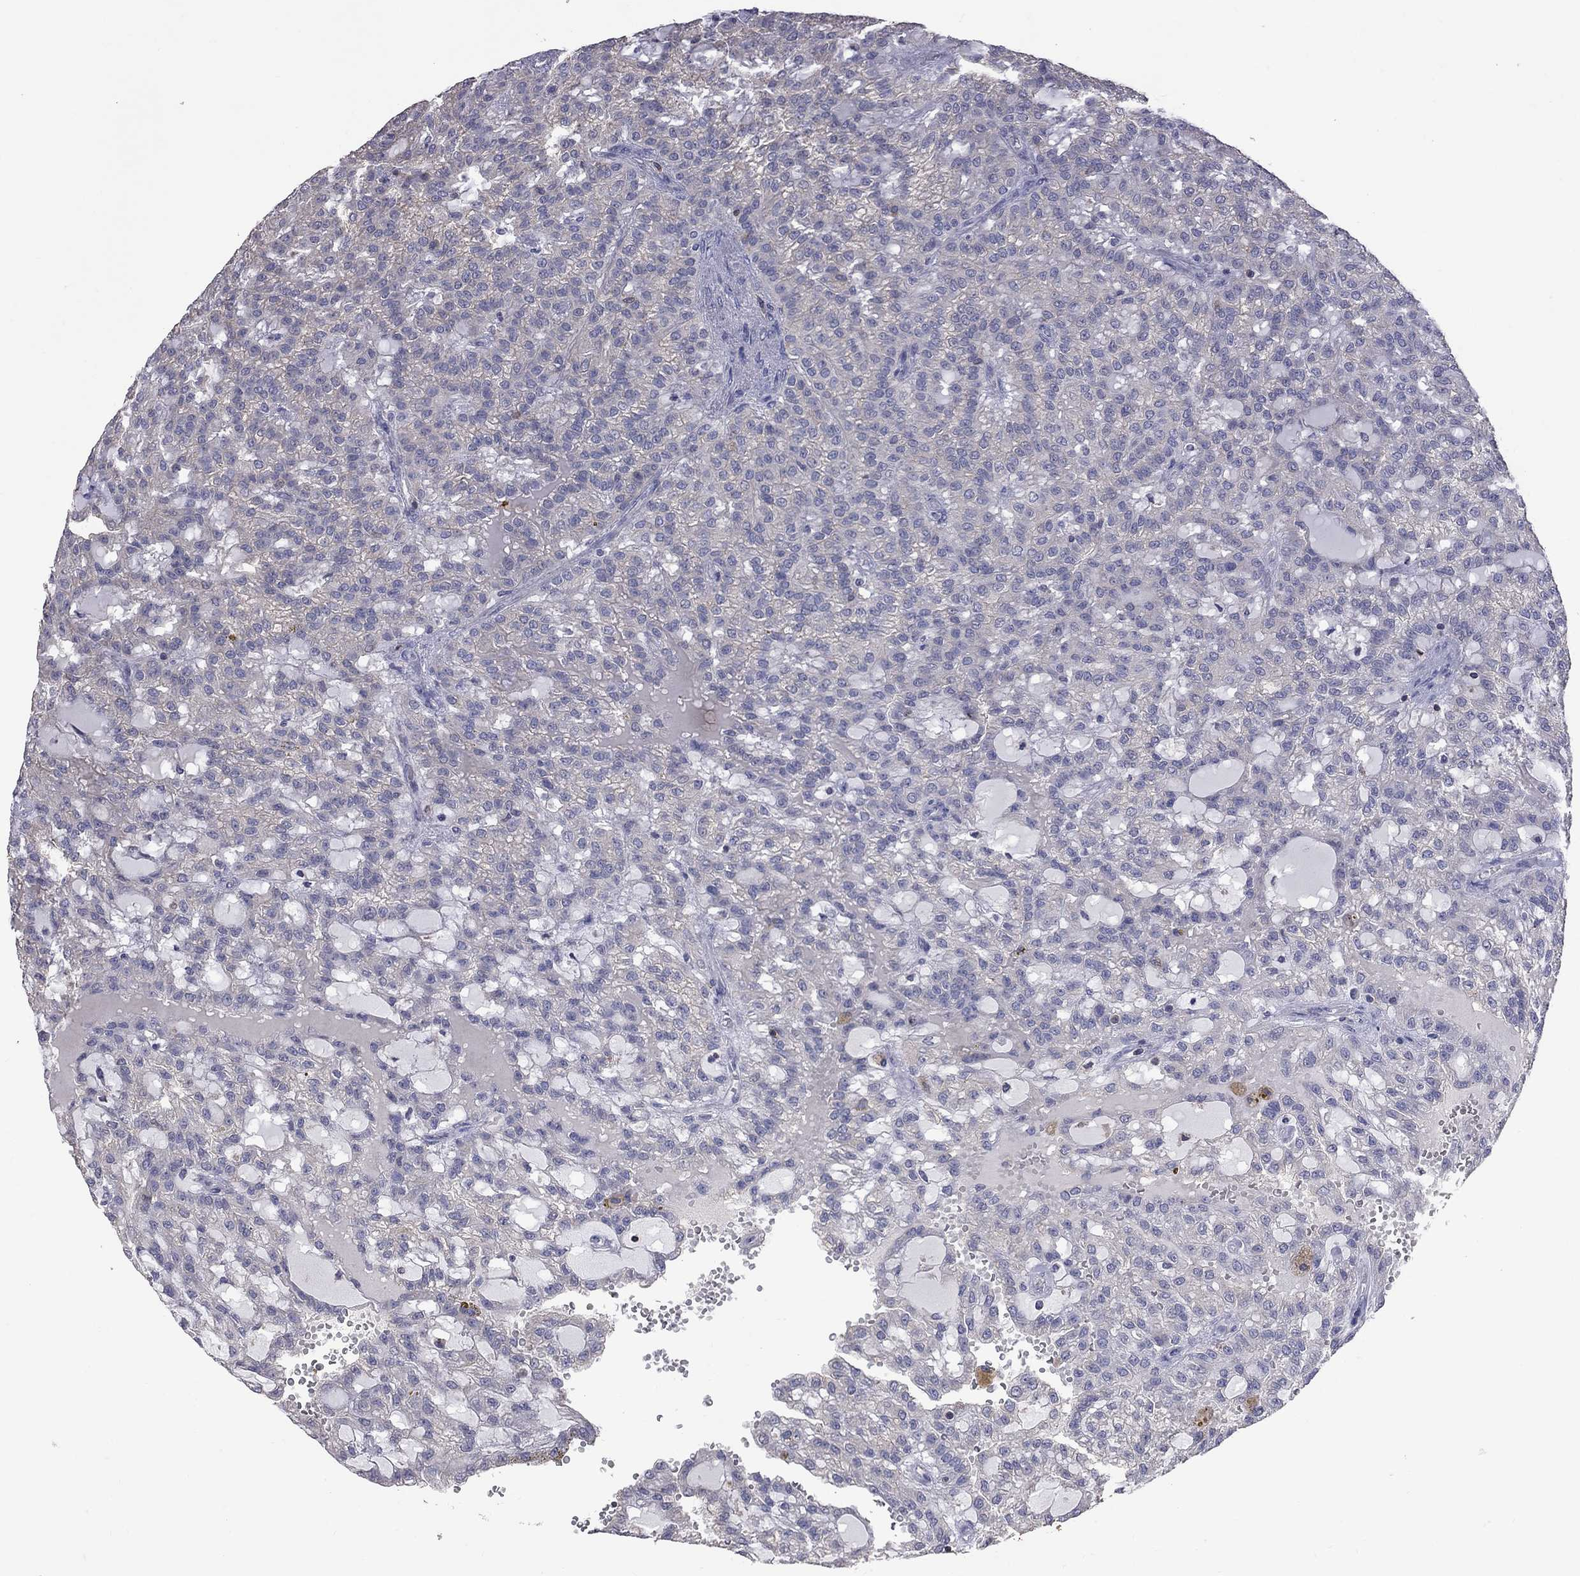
{"staining": {"intensity": "negative", "quantity": "none", "location": "none"}, "tissue": "renal cancer", "cell_type": "Tumor cells", "image_type": "cancer", "snomed": [{"axis": "morphology", "description": "Adenocarcinoma, NOS"}, {"axis": "topography", "description": "Kidney"}], "caption": "Renal cancer (adenocarcinoma) was stained to show a protein in brown. There is no significant positivity in tumor cells.", "gene": "IPCEF1", "patient": {"sex": "male", "age": 63}}